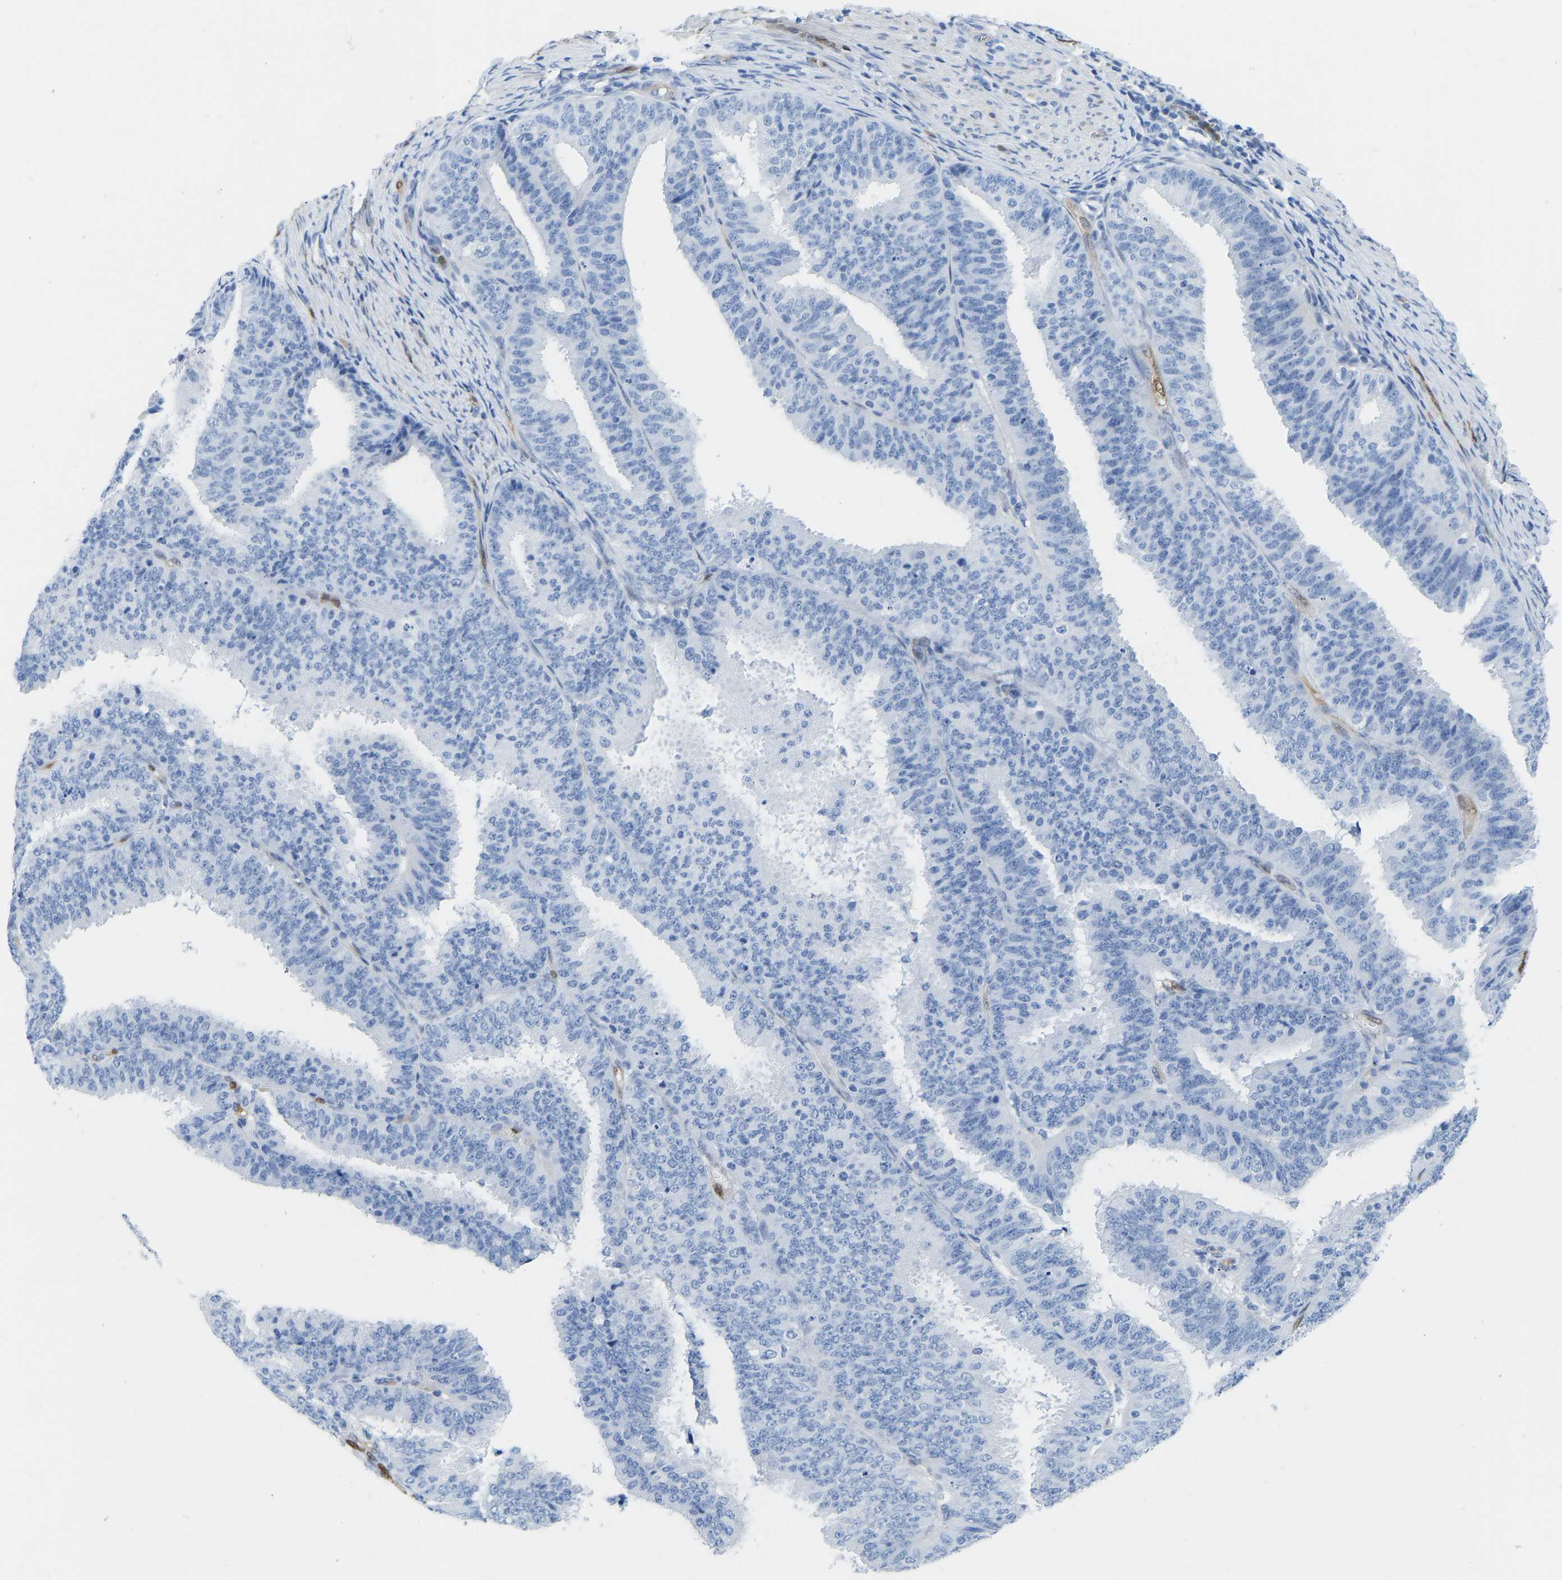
{"staining": {"intensity": "negative", "quantity": "none", "location": "none"}, "tissue": "endometrial cancer", "cell_type": "Tumor cells", "image_type": "cancer", "snomed": [{"axis": "morphology", "description": "Adenocarcinoma, NOS"}, {"axis": "topography", "description": "Endometrium"}], "caption": "Histopathology image shows no protein expression in tumor cells of adenocarcinoma (endometrial) tissue.", "gene": "NKAIN3", "patient": {"sex": "female", "age": 70}}